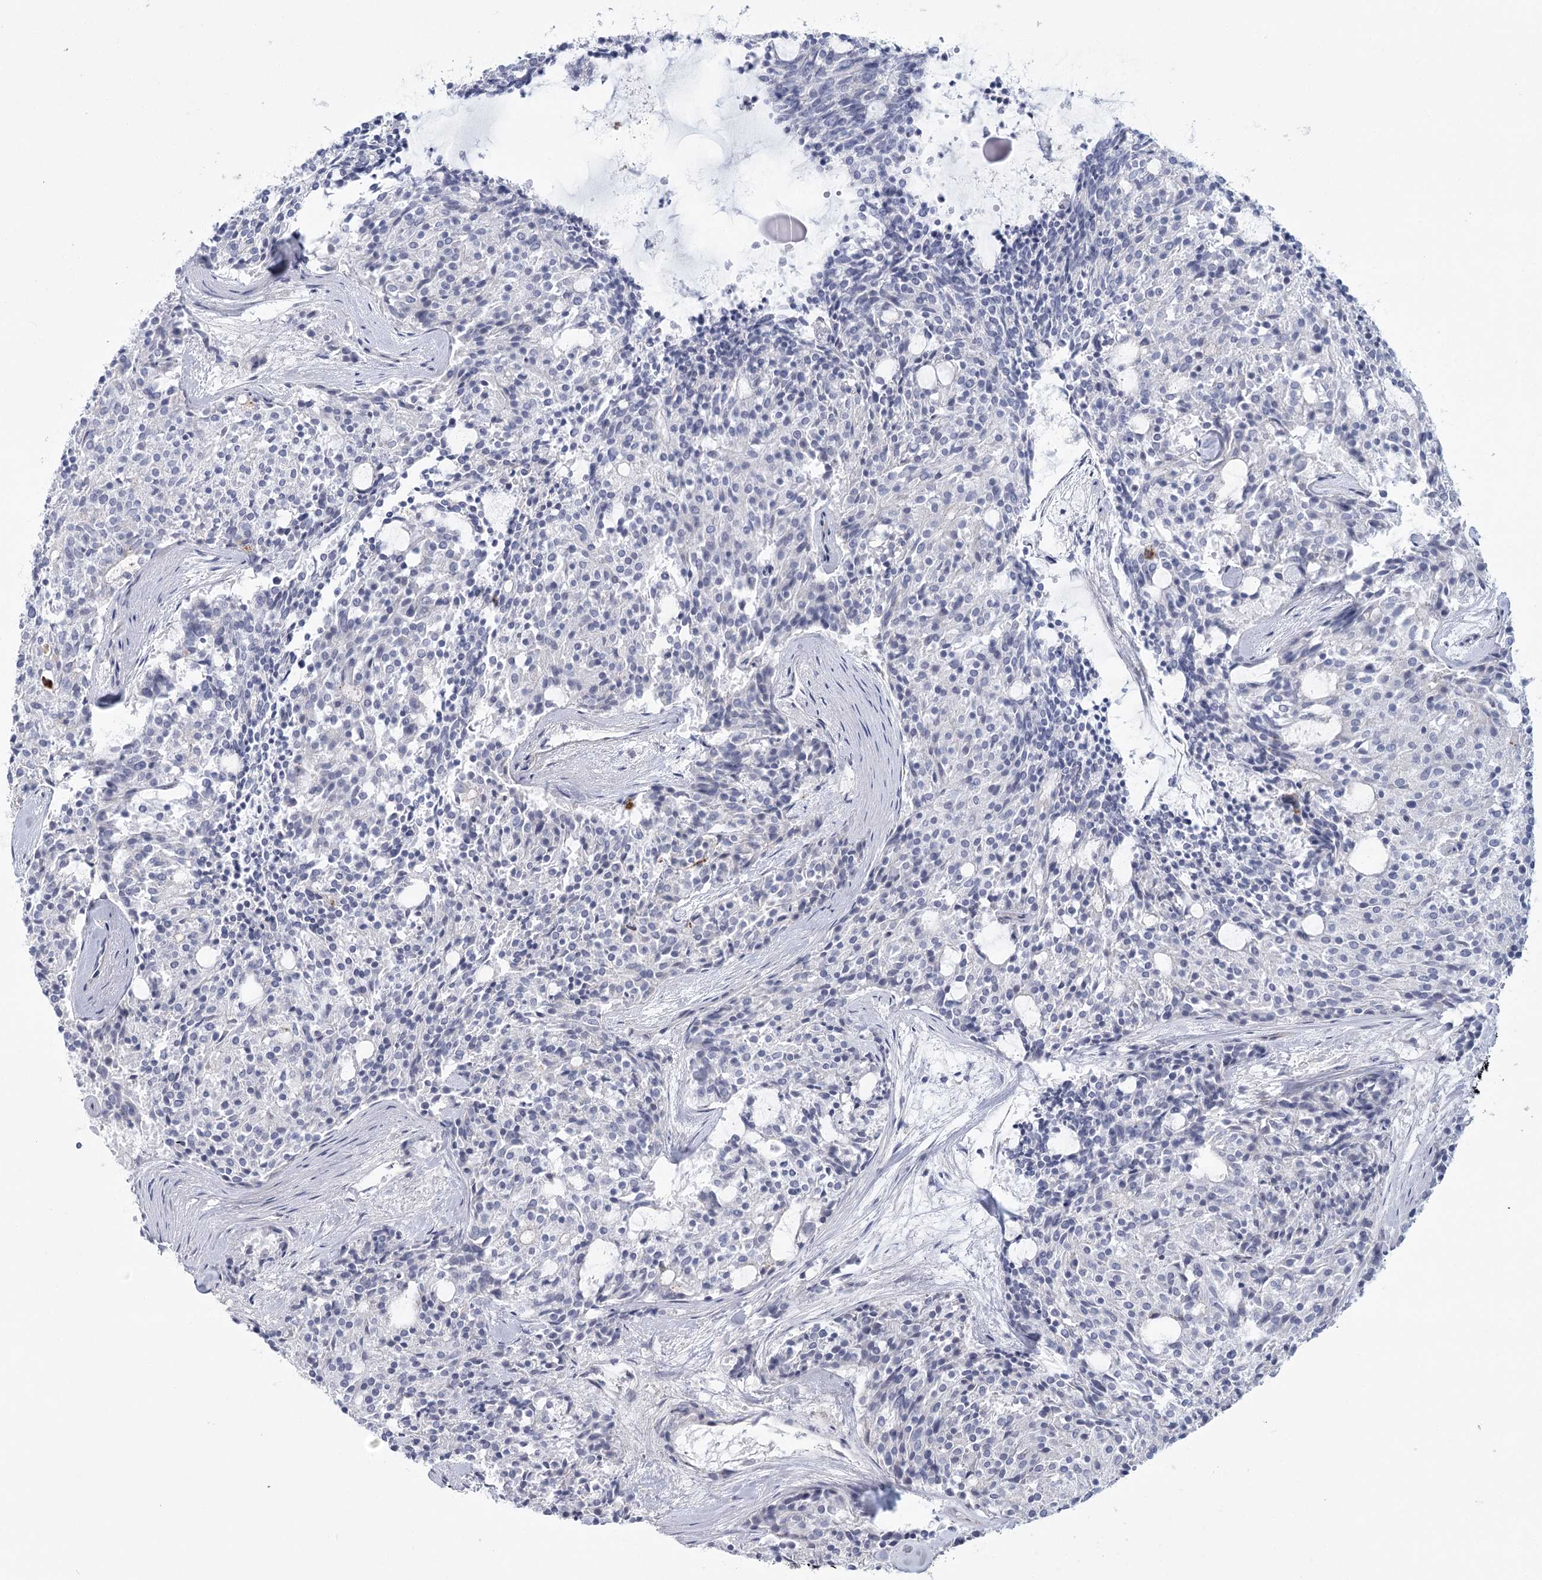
{"staining": {"intensity": "negative", "quantity": "none", "location": "none"}, "tissue": "carcinoid", "cell_type": "Tumor cells", "image_type": "cancer", "snomed": [{"axis": "morphology", "description": "Carcinoid, malignant, NOS"}, {"axis": "topography", "description": "Pancreas"}], "caption": "Histopathology image shows no protein positivity in tumor cells of carcinoid tissue.", "gene": "FAM76B", "patient": {"sex": "female", "age": 54}}